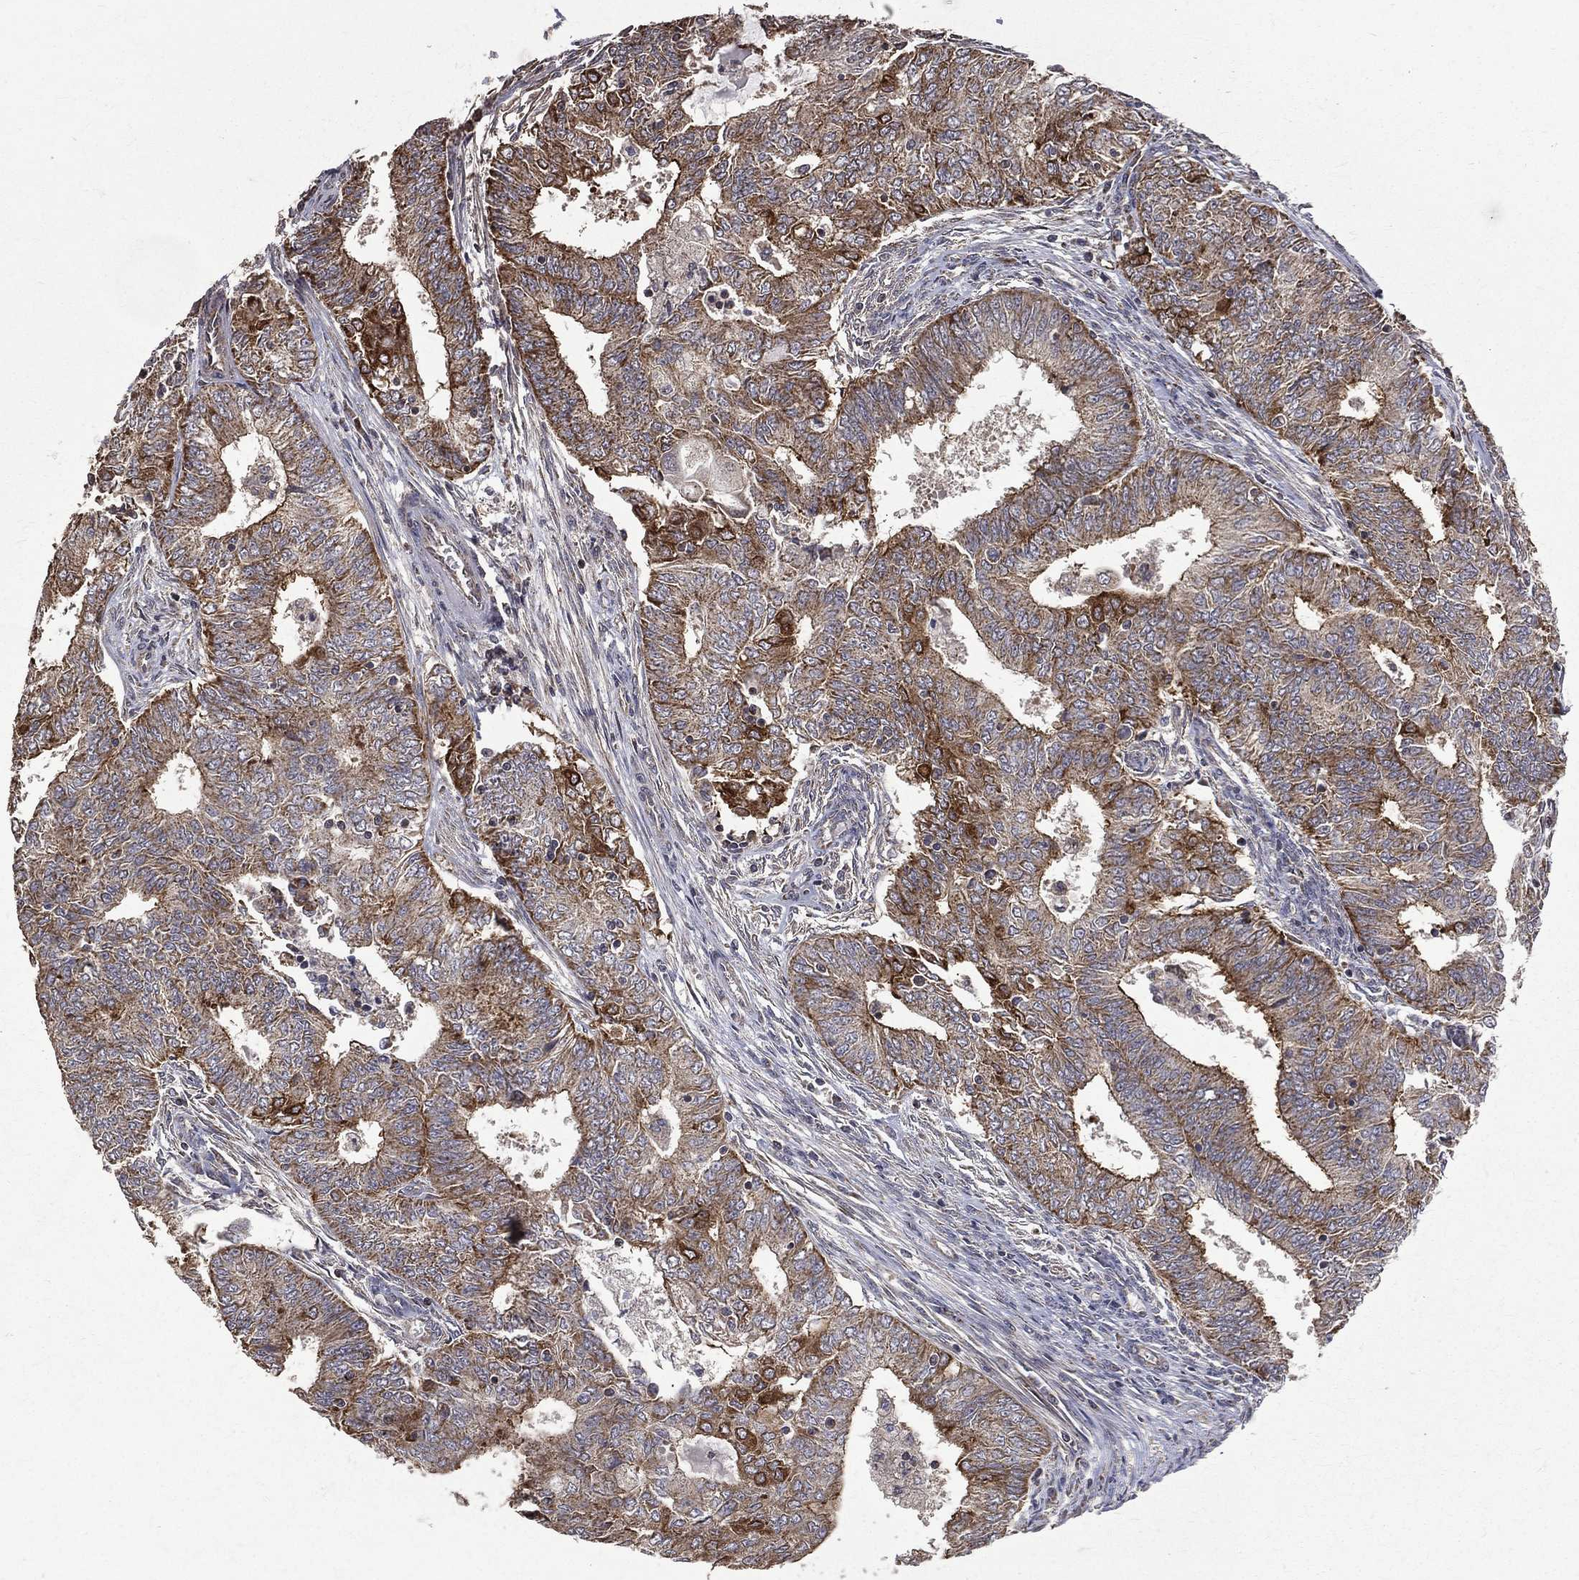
{"staining": {"intensity": "strong", "quantity": ">75%", "location": "cytoplasmic/membranous"}, "tissue": "endometrial cancer", "cell_type": "Tumor cells", "image_type": "cancer", "snomed": [{"axis": "morphology", "description": "Adenocarcinoma, NOS"}, {"axis": "topography", "description": "Endometrium"}], "caption": "Endometrial adenocarcinoma stained for a protein (brown) exhibits strong cytoplasmic/membranous positive expression in approximately >75% of tumor cells.", "gene": "RPGR", "patient": {"sex": "female", "age": 62}}